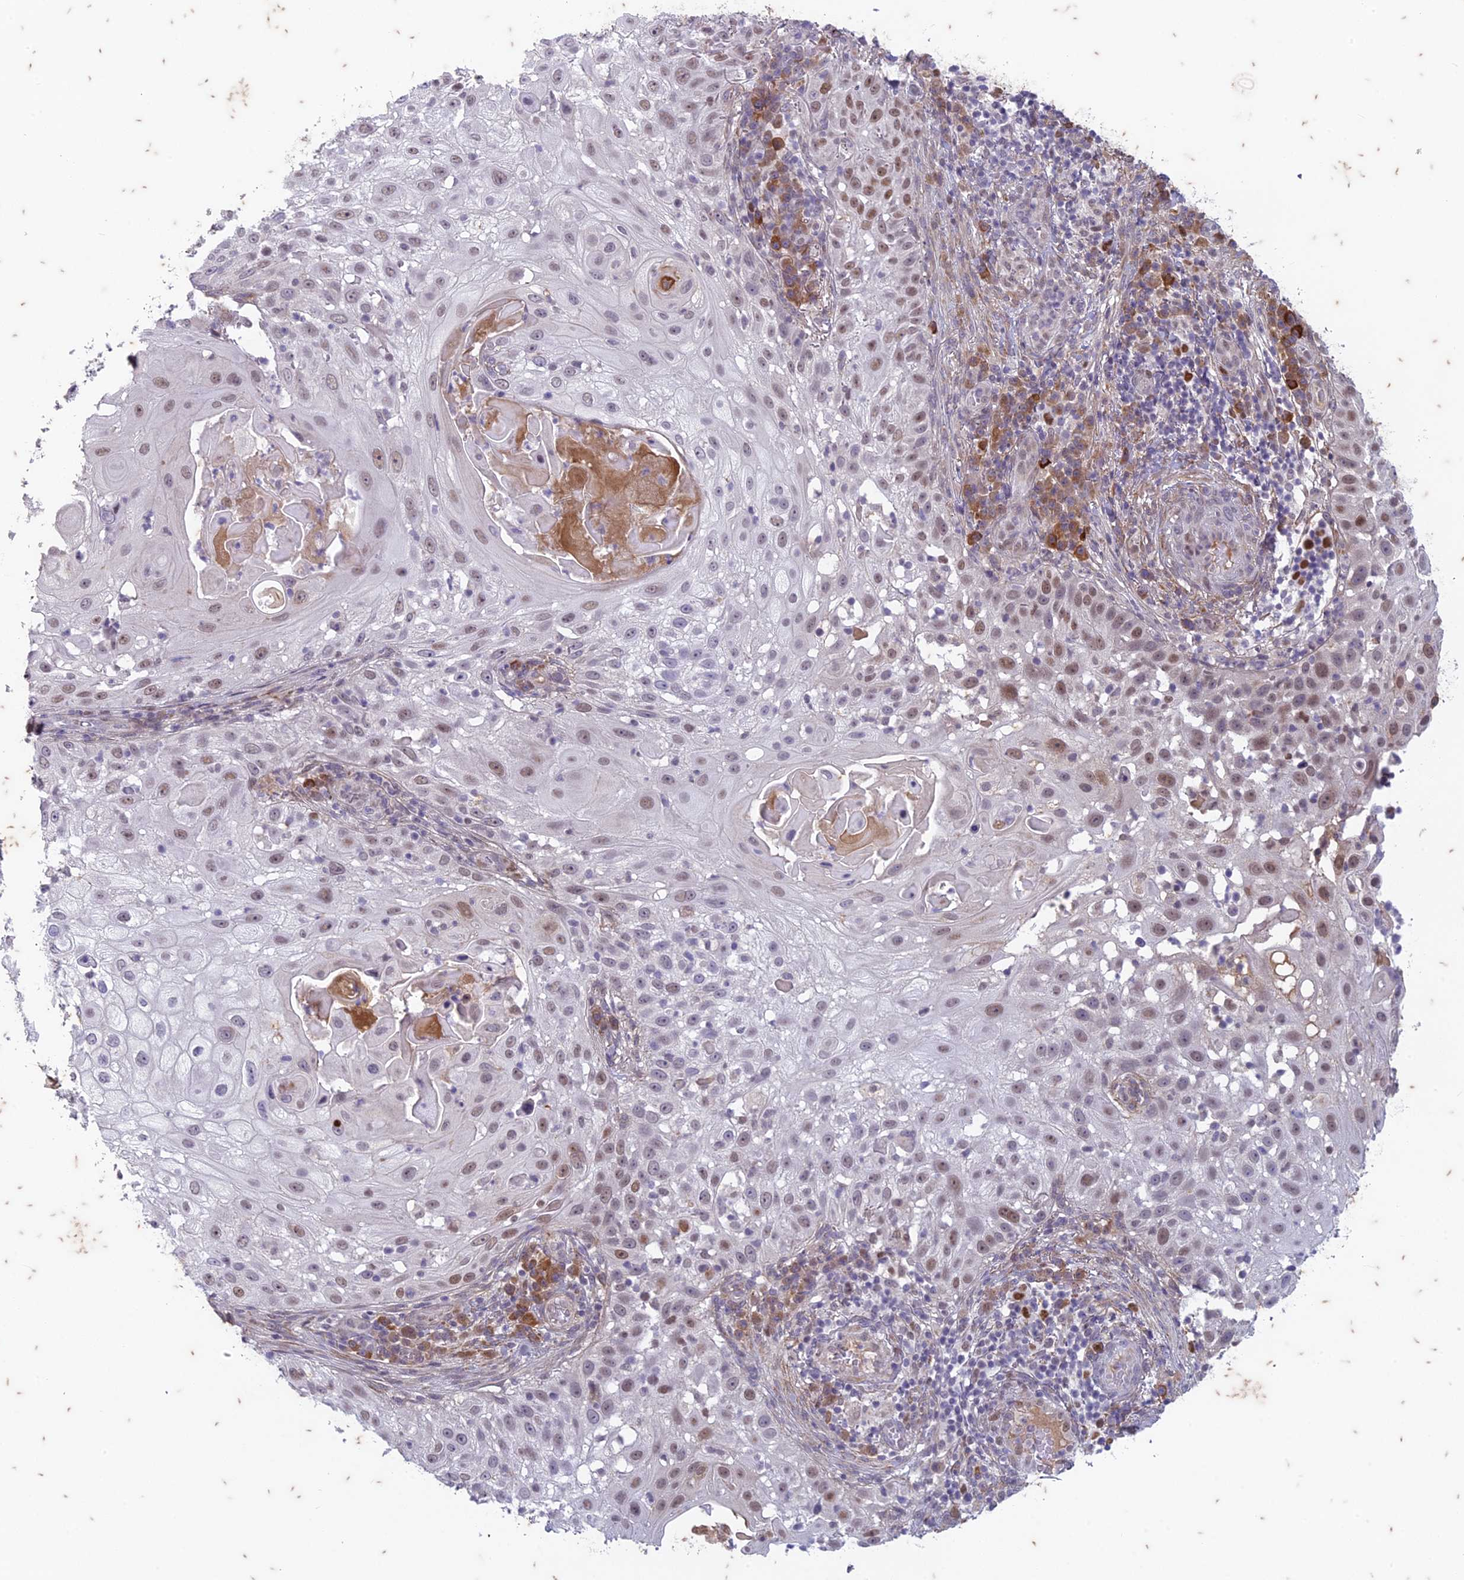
{"staining": {"intensity": "moderate", "quantity": "25%-75%", "location": "nuclear"}, "tissue": "skin cancer", "cell_type": "Tumor cells", "image_type": "cancer", "snomed": [{"axis": "morphology", "description": "Squamous cell carcinoma, NOS"}, {"axis": "topography", "description": "Skin"}], "caption": "The photomicrograph demonstrates a brown stain indicating the presence of a protein in the nuclear of tumor cells in squamous cell carcinoma (skin).", "gene": "PABPN1L", "patient": {"sex": "female", "age": 44}}